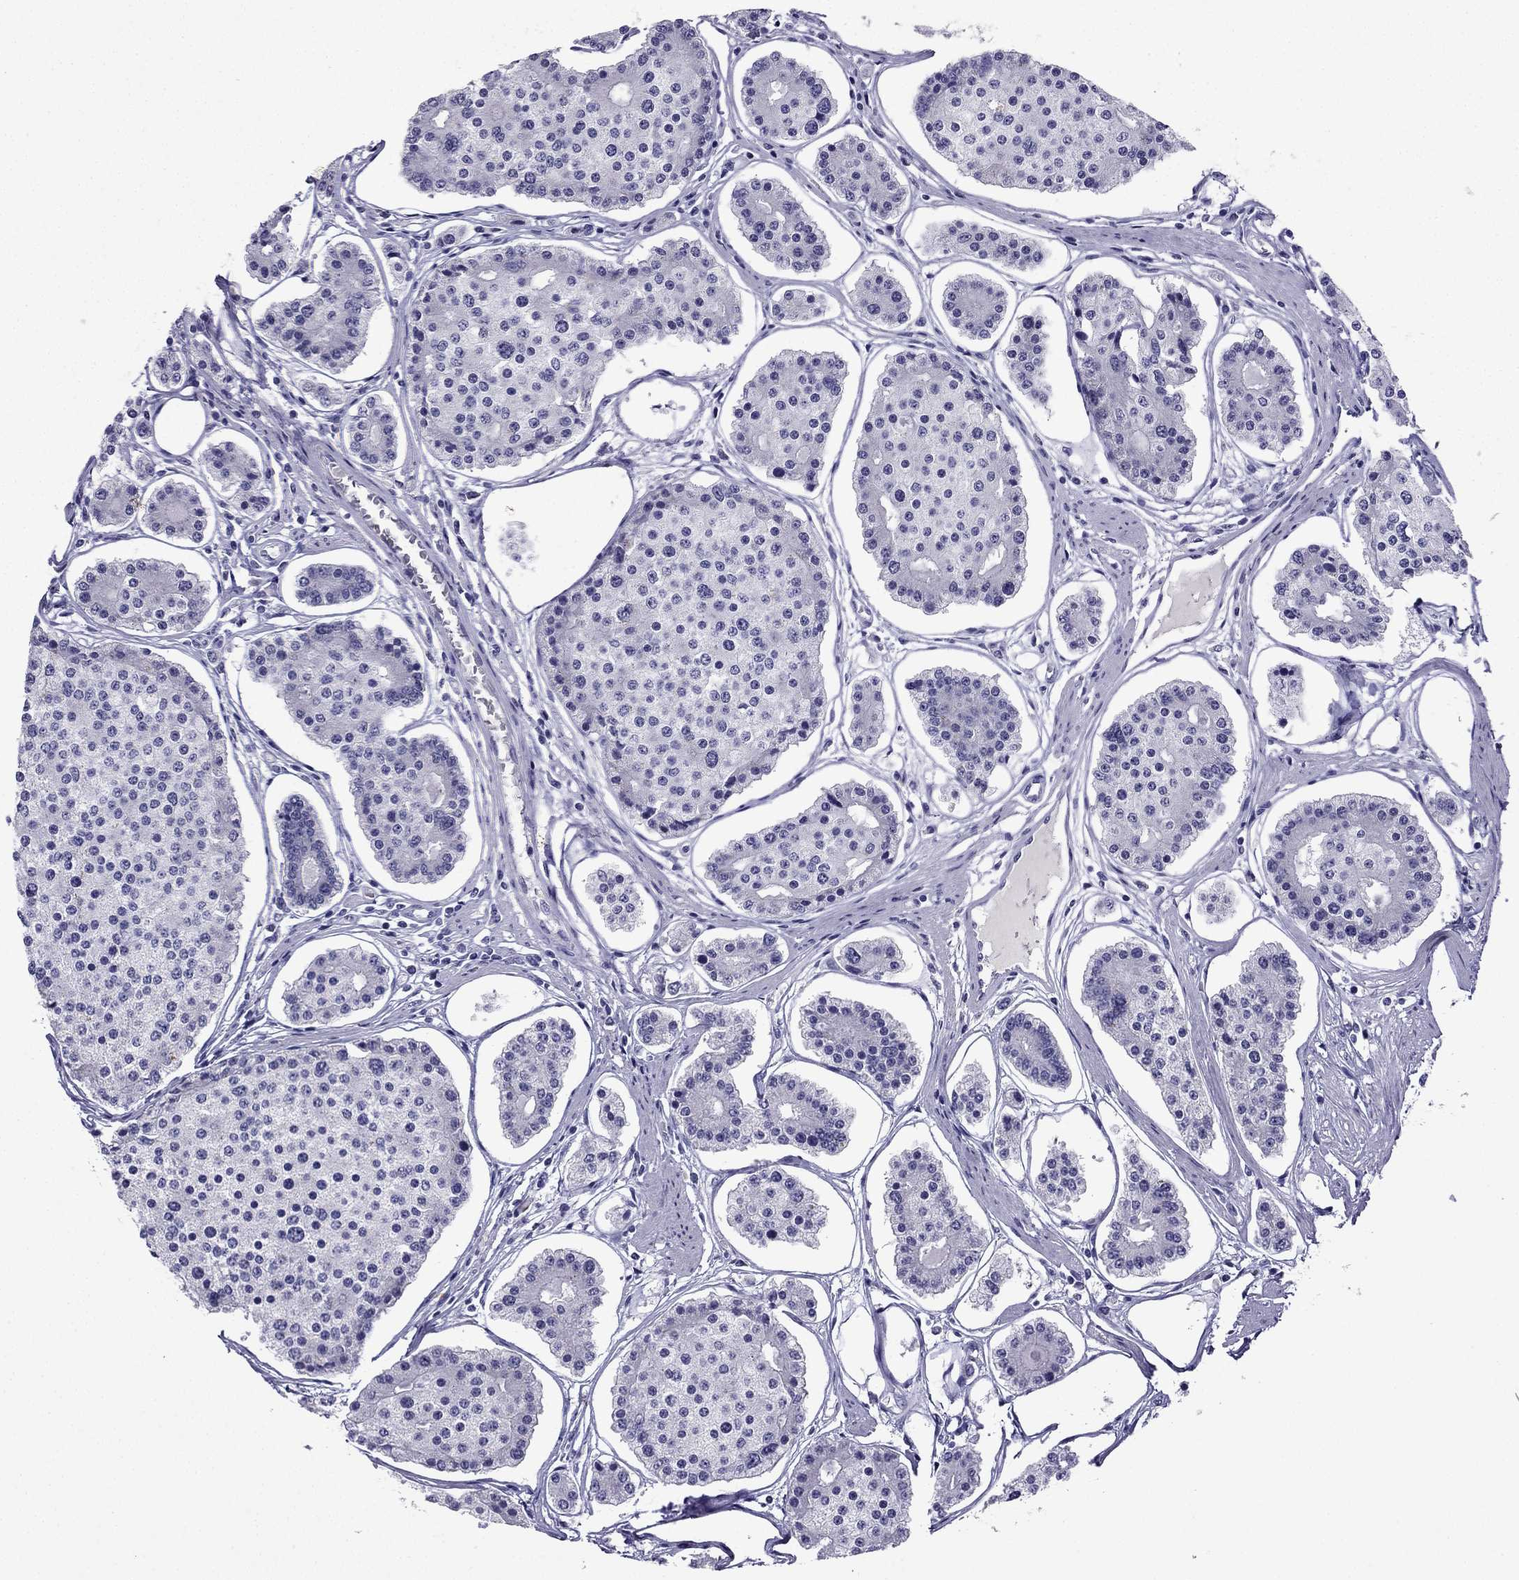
{"staining": {"intensity": "negative", "quantity": "none", "location": "none"}, "tissue": "carcinoid", "cell_type": "Tumor cells", "image_type": "cancer", "snomed": [{"axis": "morphology", "description": "Carcinoid, malignant, NOS"}, {"axis": "topography", "description": "Small intestine"}], "caption": "High power microscopy photomicrograph of an IHC histopathology image of malignant carcinoid, revealing no significant staining in tumor cells. Brightfield microscopy of IHC stained with DAB (brown) and hematoxylin (blue), captured at high magnification.", "gene": "NPTX1", "patient": {"sex": "female", "age": 65}}